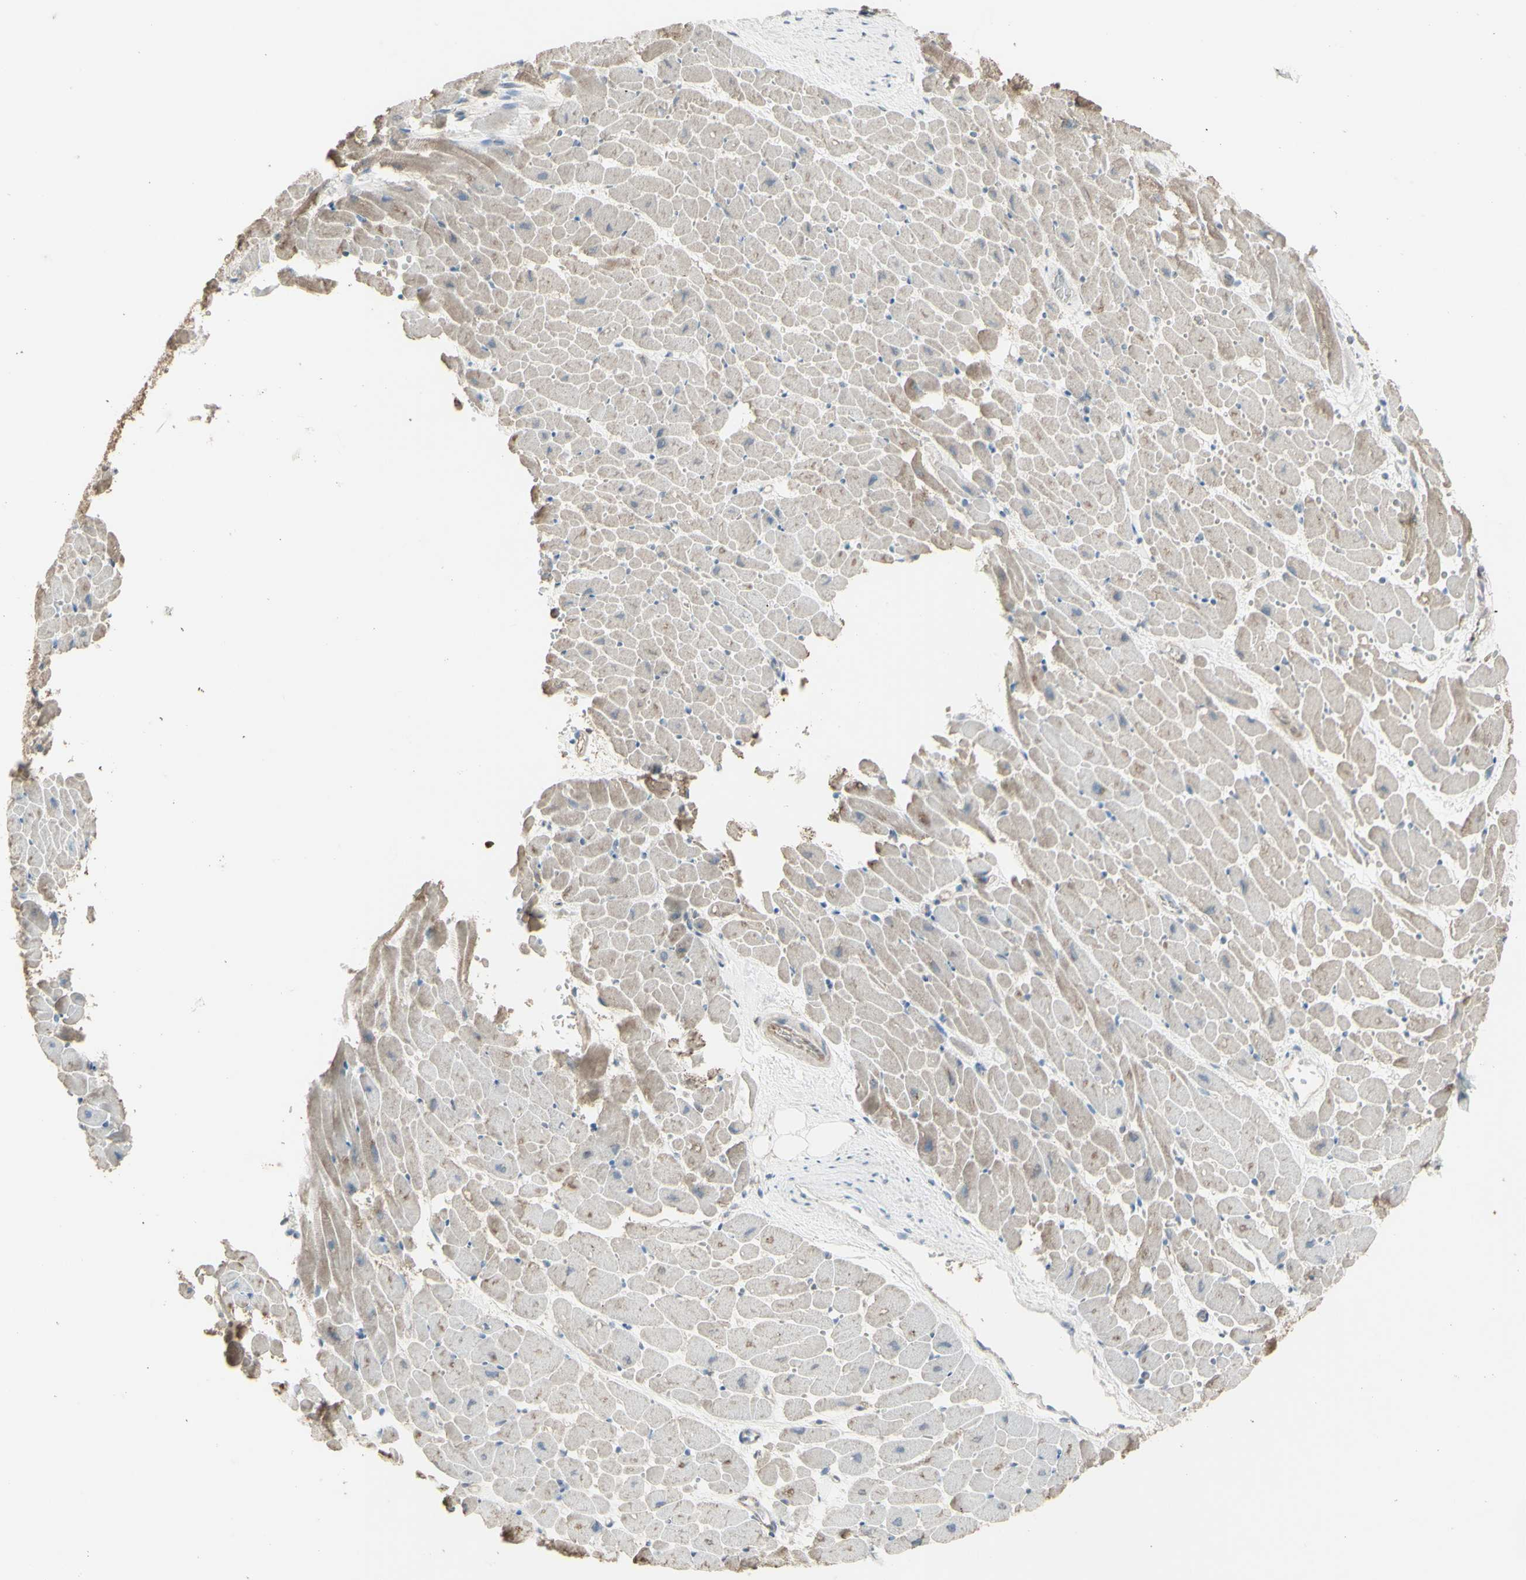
{"staining": {"intensity": "weak", "quantity": ">75%", "location": "cytoplasmic/membranous"}, "tissue": "heart muscle", "cell_type": "Cardiomyocytes", "image_type": "normal", "snomed": [{"axis": "morphology", "description": "Normal tissue, NOS"}, {"axis": "topography", "description": "Heart"}], "caption": "IHC image of benign heart muscle: human heart muscle stained using immunohistochemistry (IHC) shows low levels of weak protein expression localized specifically in the cytoplasmic/membranous of cardiomyocytes, appearing as a cytoplasmic/membranous brown color.", "gene": "ENSG00000285526", "patient": {"sex": "male", "age": 45}}